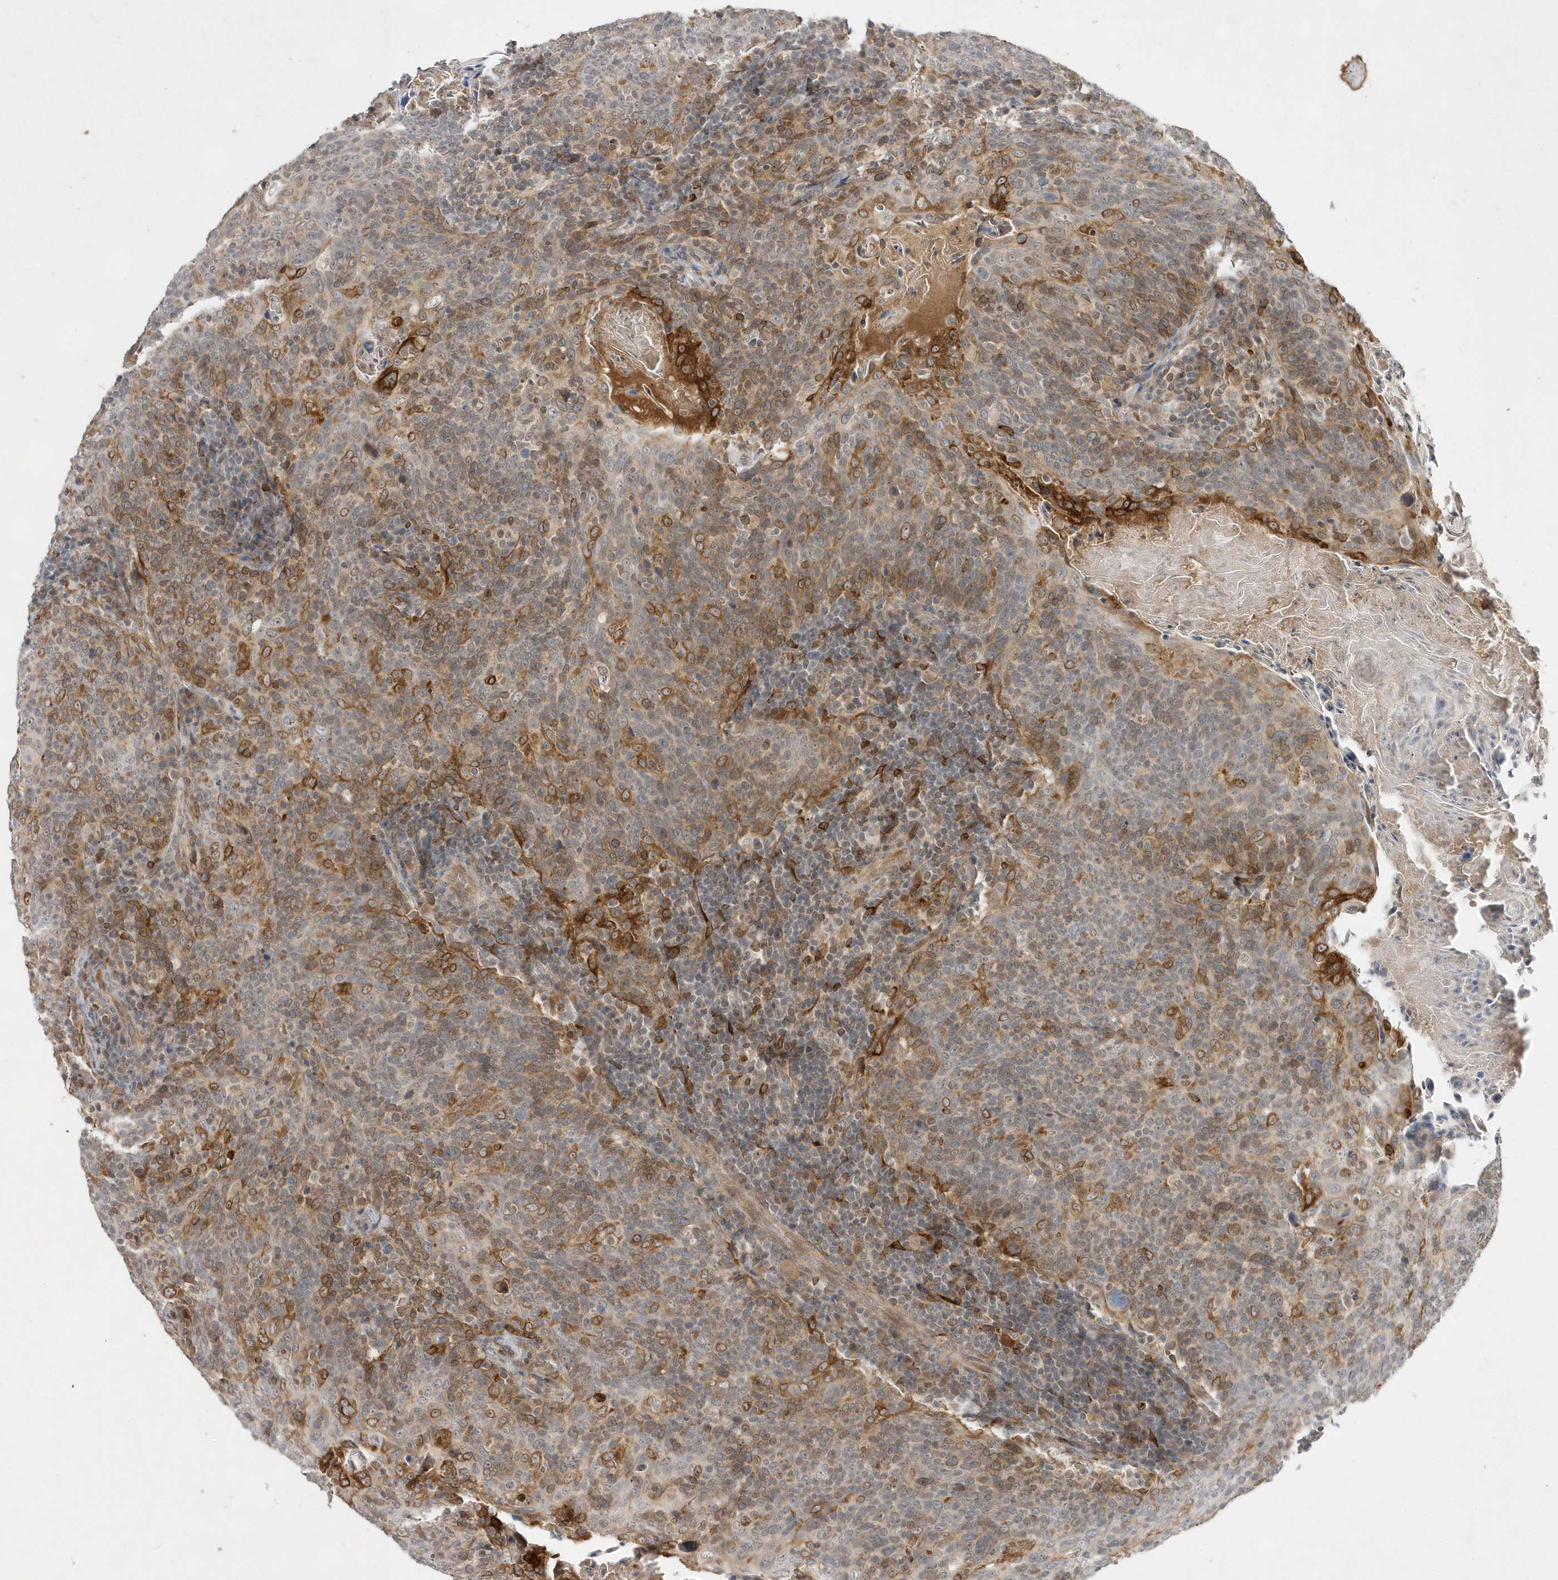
{"staining": {"intensity": "moderate", "quantity": "25%-75%", "location": "cytoplasmic/membranous"}, "tissue": "head and neck cancer", "cell_type": "Tumor cells", "image_type": "cancer", "snomed": [{"axis": "morphology", "description": "Squamous cell carcinoma, NOS"}, {"axis": "morphology", "description": "Squamous cell carcinoma, metastatic, NOS"}, {"axis": "topography", "description": "Lymph node"}, {"axis": "topography", "description": "Head-Neck"}], "caption": "Head and neck cancer stained with a protein marker exhibits moderate staining in tumor cells.", "gene": "TMEM132B", "patient": {"sex": "male", "age": 62}}